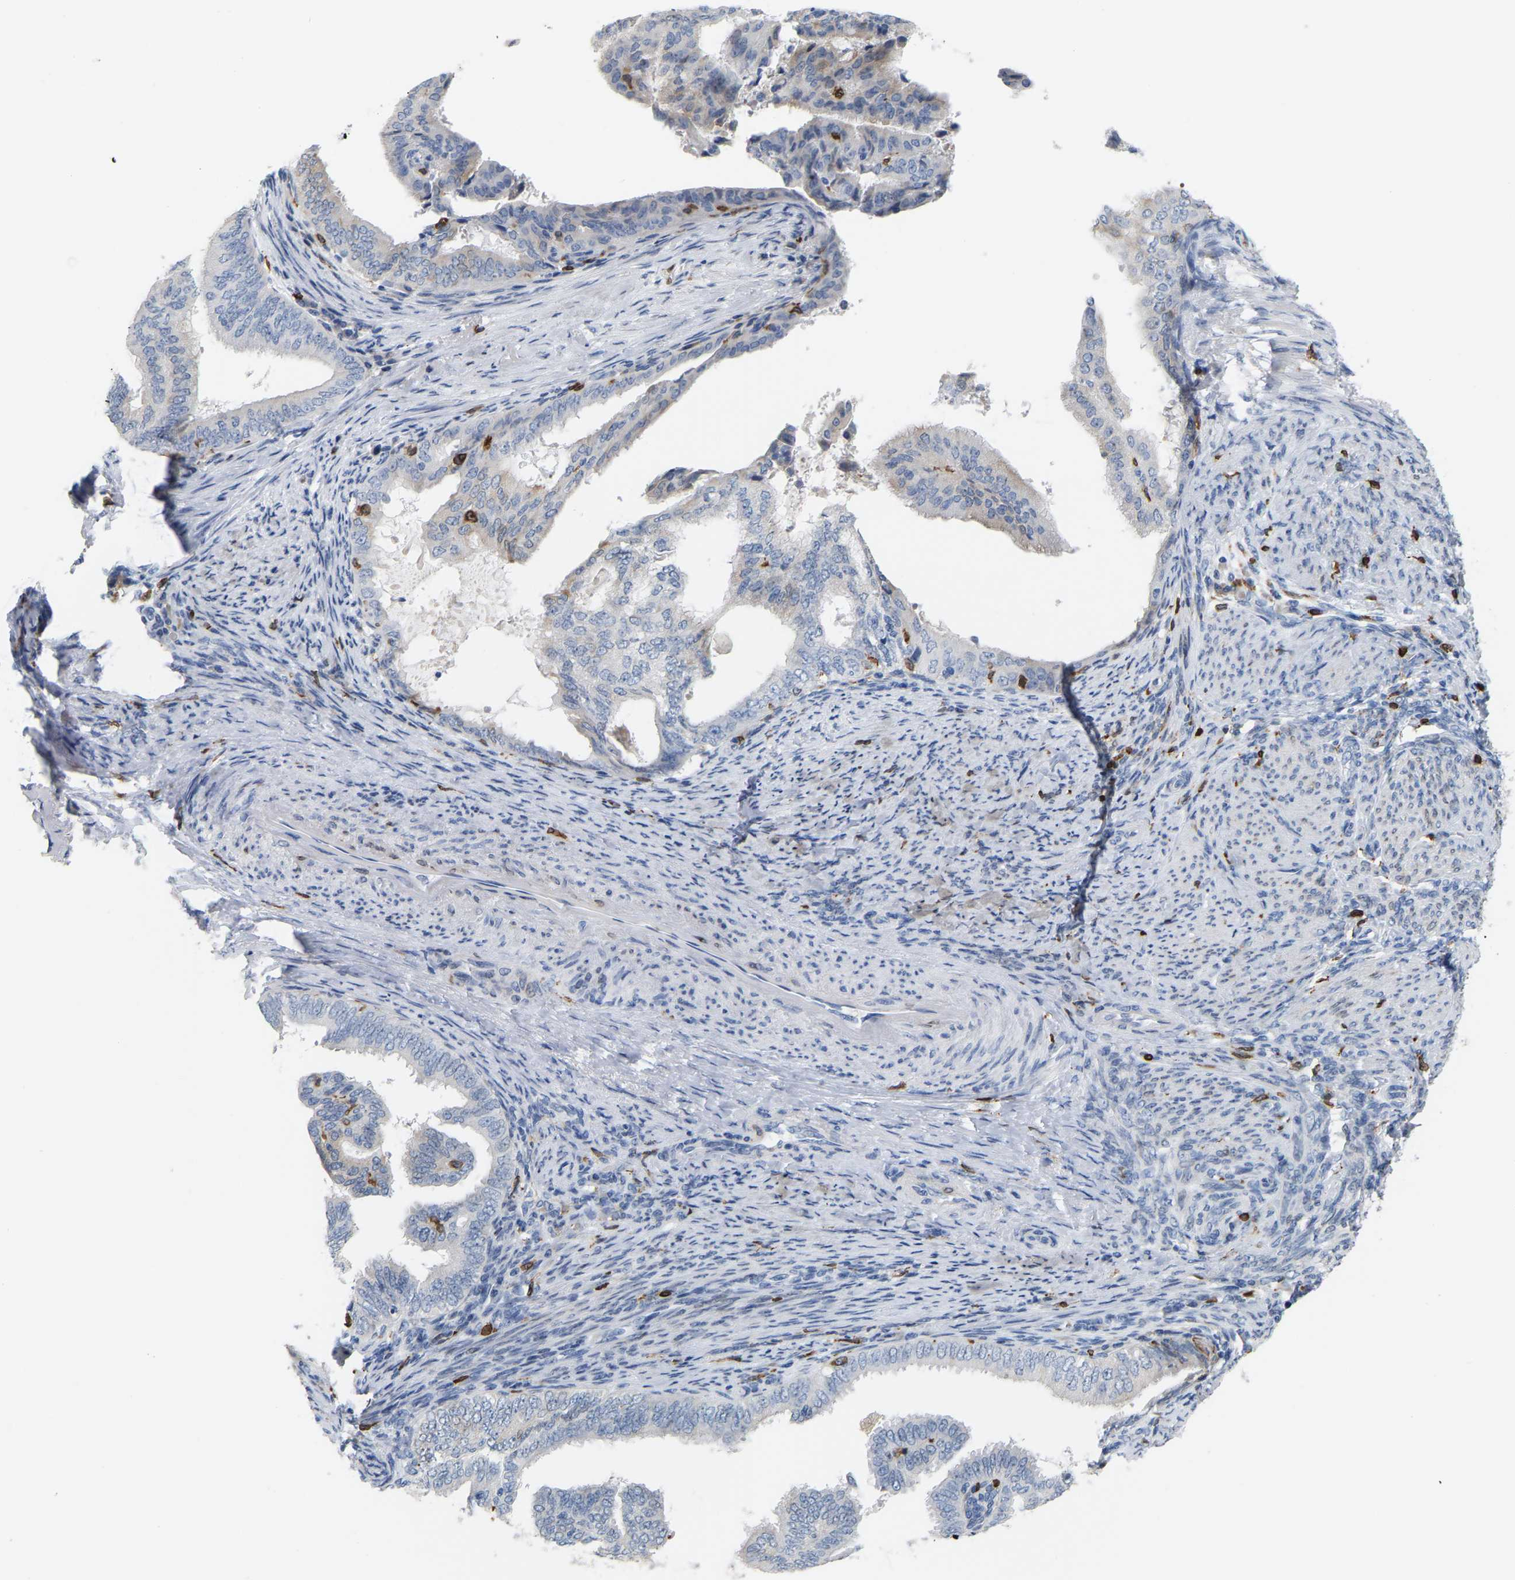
{"staining": {"intensity": "moderate", "quantity": "<25%", "location": "cytoplasmic/membranous"}, "tissue": "endometrial cancer", "cell_type": "Tumor cells", "image_type": "cancer", "snomed": [{"axis": "morphology", "description": "Adenocarcinoma, NOS"}, {"axis": "topography", "description": "Endometrium"}], "caption": "High-power microscopy captured an IHC image of adenocarcinoma (endometrial), revealing moderate cytoplasmic/membranous positivity in about <25% of tumor cells. The protein of interest is stained brown, and the nuclei are stained in blue (DAB (3,3'-diaminobenzidine) IHC with brightfield microscopy, high magnification).", "gene": "PTGS1", "patient": {"sex": "female", "age": 58}}